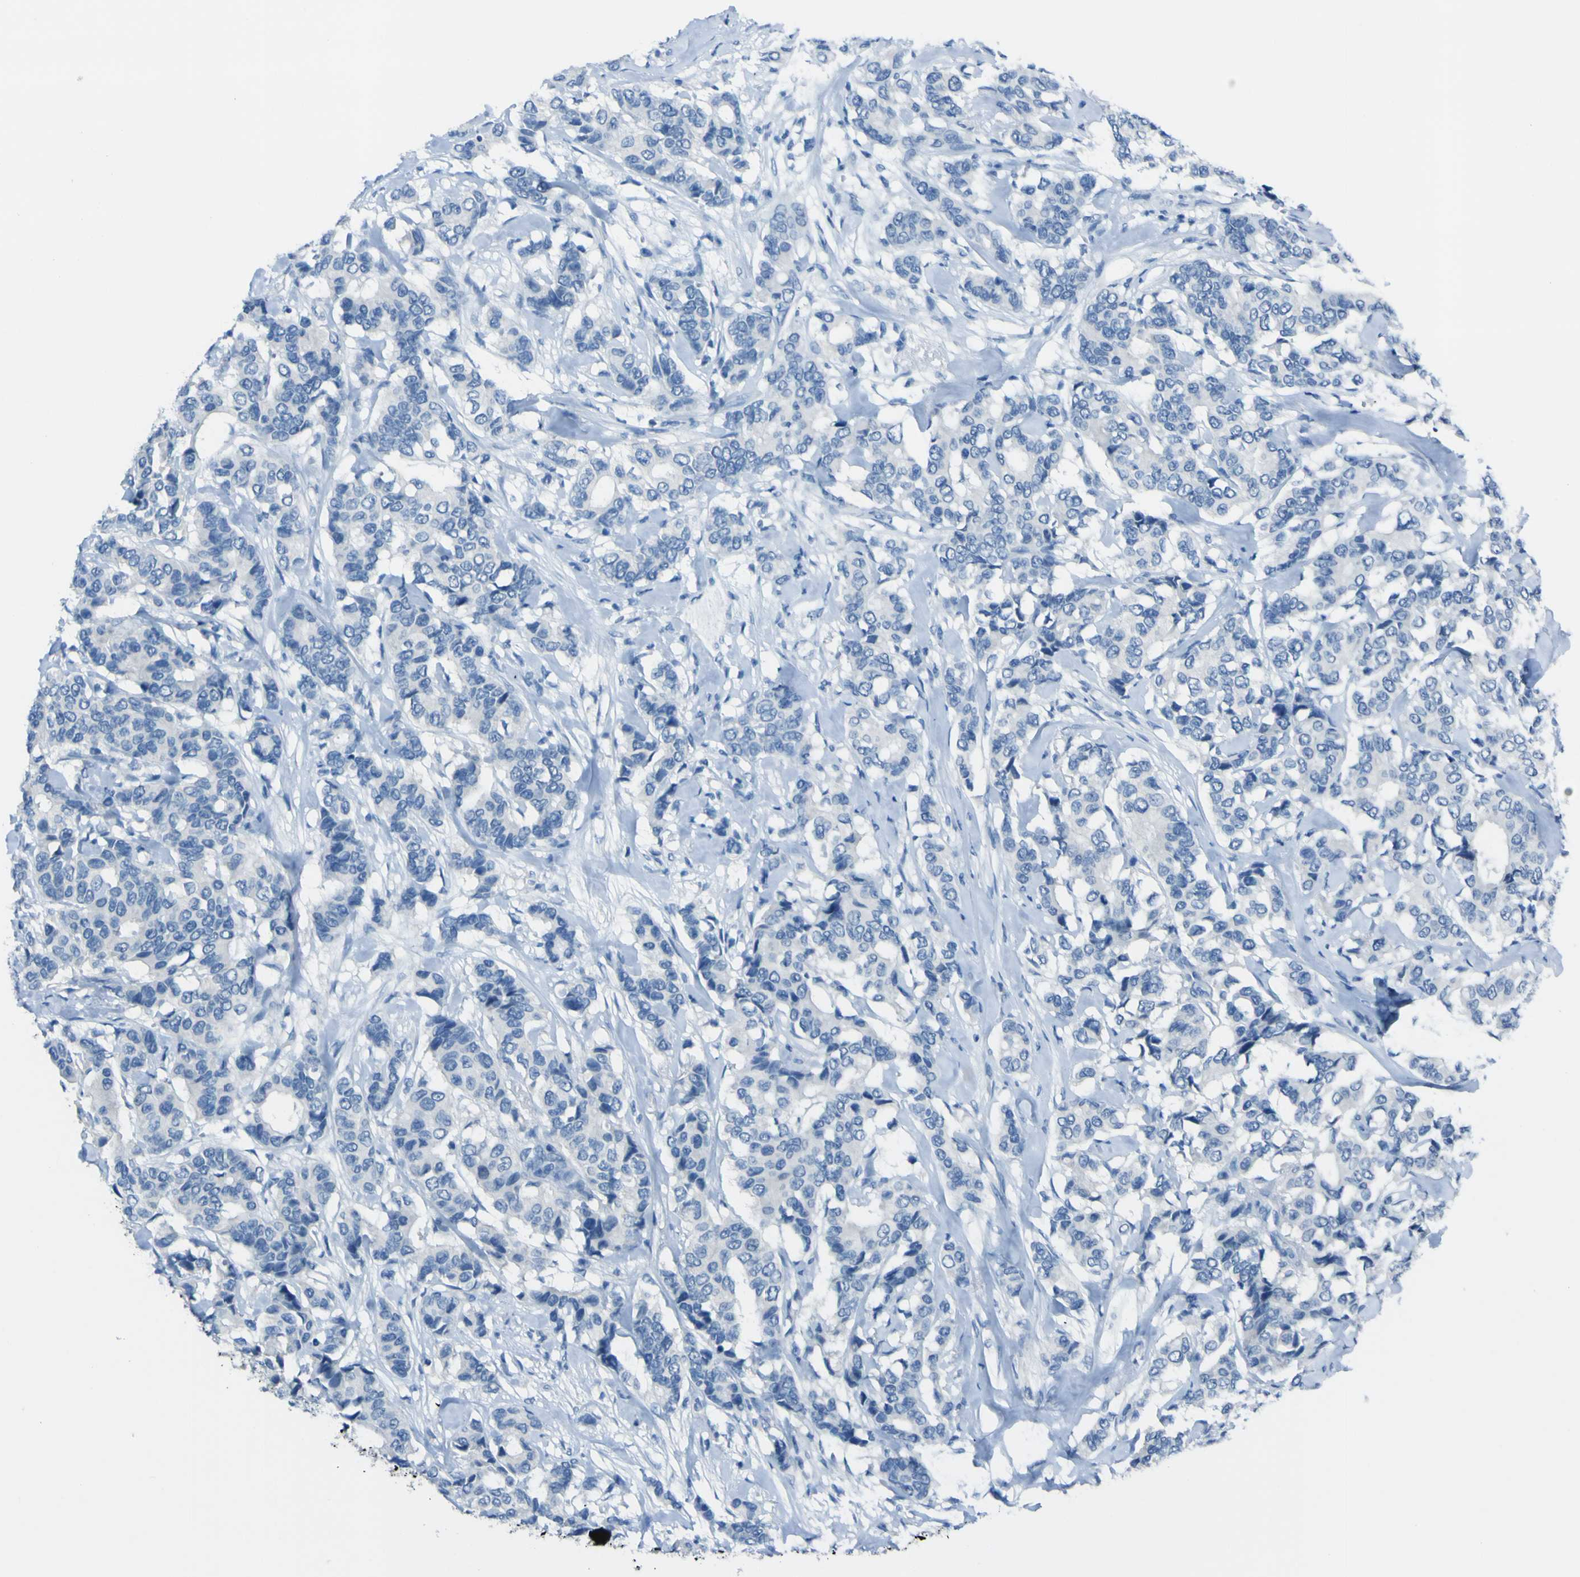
{"staining": {"intensity": "negative", "quantity": "none", "location": "none"}, "tissue": "breast cancer", "cell_type": "Tumor cells", "image_type": "cancer", "snomed": [{"axis": "morphology", "description": "Duct carcinoma"}, {"axis": "topography", "description": "Breast"}], "caption": "The photomicrograph demonstrates no significant expression in tumor cells of breast infiltrating ductal carcinoma.", "gene": "PHKG1", "patient": {"sex": "female", "age": 87}}